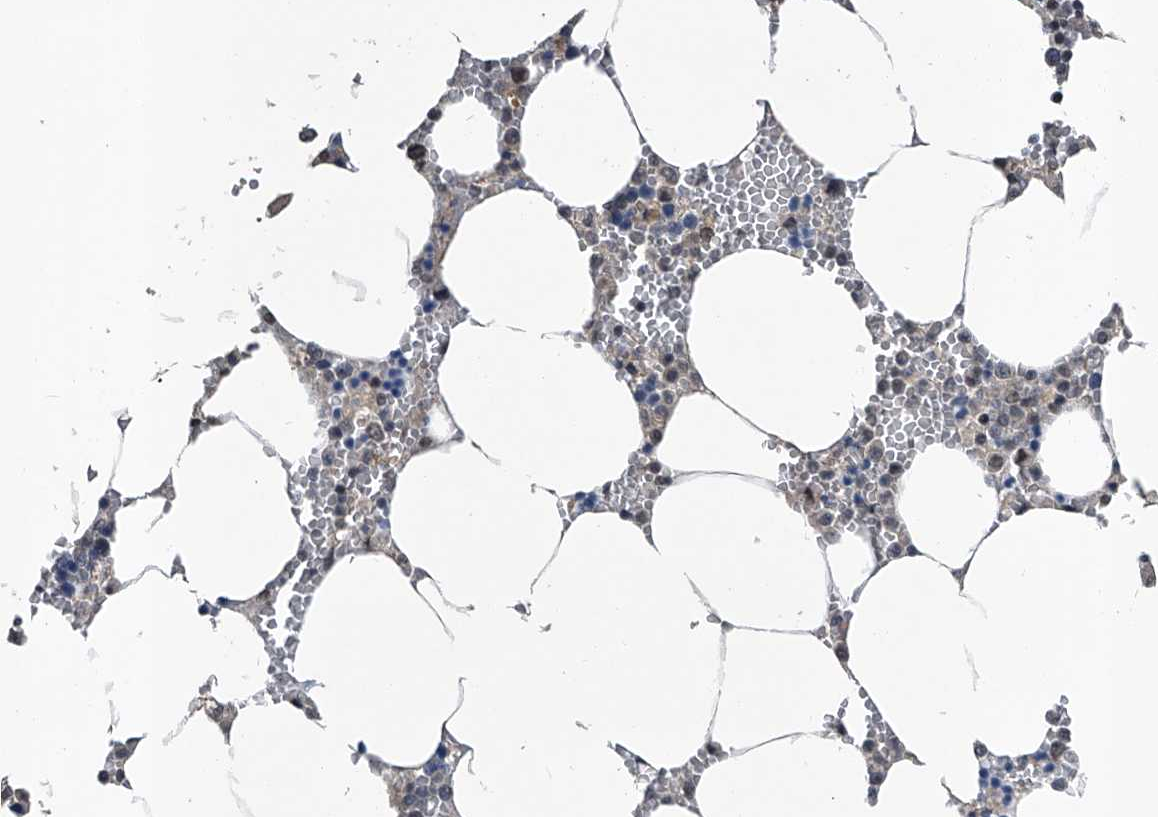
{"staining": {"intensity": "negative", "quantity": "none", "location": "none"}, "tissue": "bone marrow", "cell_type": "Hematopoietic cells", "image_type": "normal", "snomed": [{"axis": "morphology", "description": "Normal tissue, NOS"}, {"axis": "topography", "description": "Bone marrow"}], "caption": "This is an immunohistochemistry (IHC) image of normal bone marrow. There is no expression in hematopoietic cells.", "gene": "SLC12A8", "patient": {"sex": "male", "age": 70}}